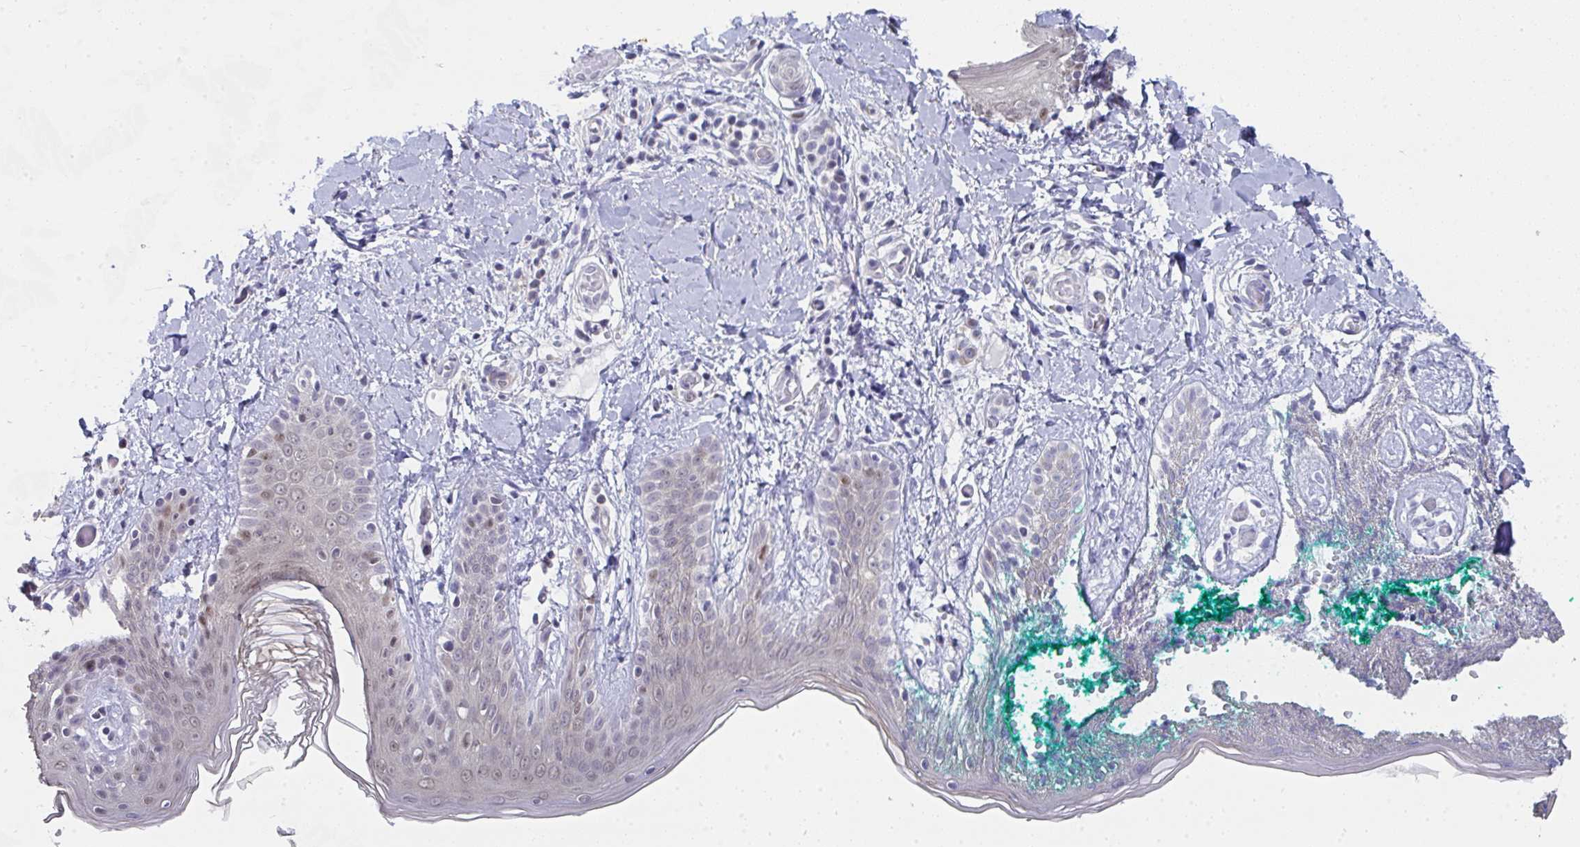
{"staining": {"intensity": "negative", "quantity": "none", "location": "none"}, "tissue": "skin", "cell_type": "Fibroblasts", "image_type": "normal", "snomed": [{"axis": "morphology", "description": "Normal tissue, NOS"}, {"axis": "topography", "description": "Skin"}], "caption": "Histopathology image shows no significant protein expression in fibroblasts of normal skin.", "gene": "GINS2", "patient": {"sex": "male", "age": 16}}